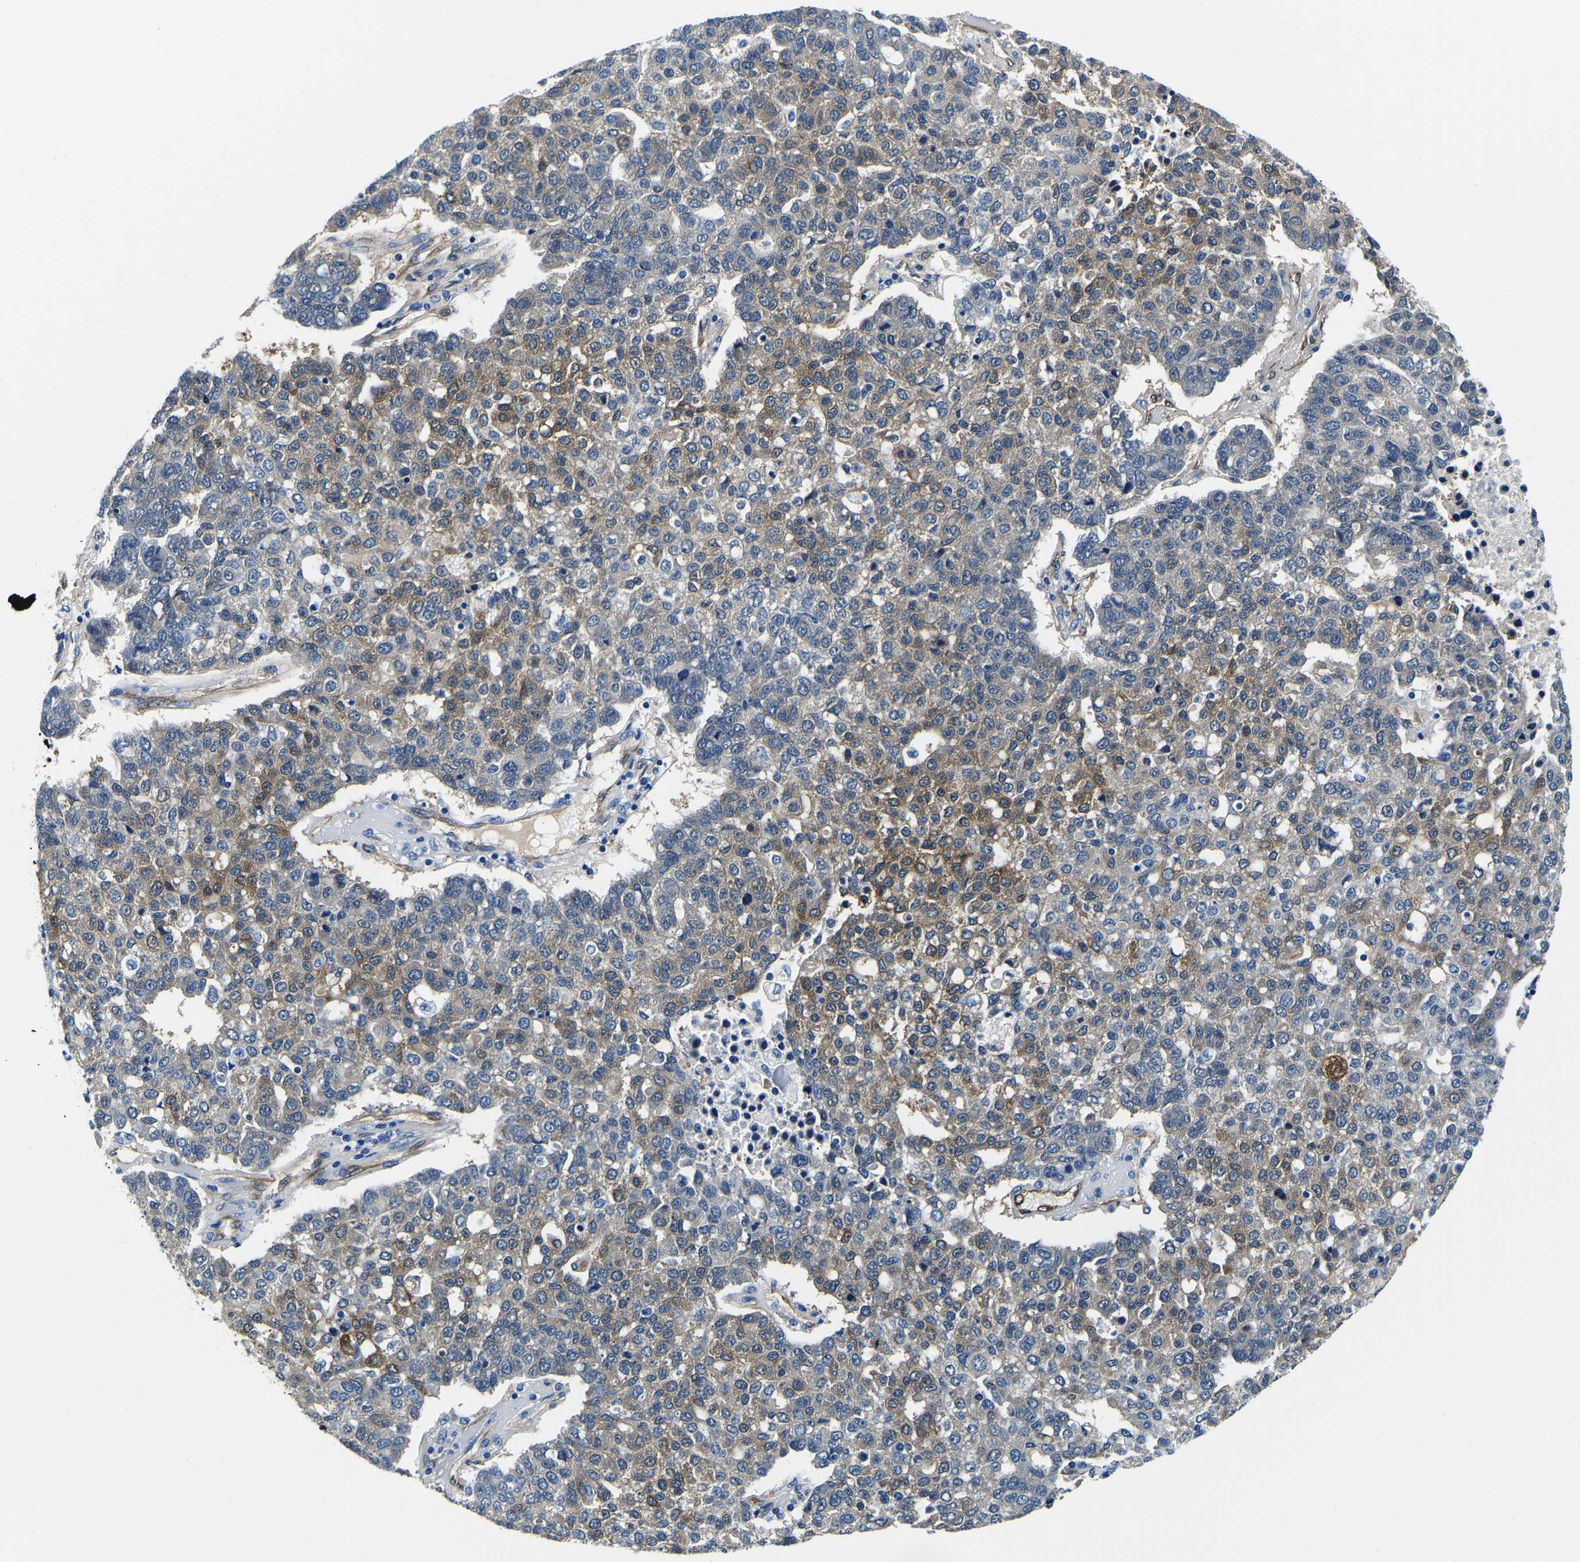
{"staining": {"intensity": "weak", "quantity": "25%-75%", "location": "cytoplasmic/membranous"}, "tissue": "pancreatic cancer", "cell_type": "Tumor cells", "image_type": "cancer", "snomed": [{"axis": "morphology", "description": "Adenocarcinoma, NOS"}, {"axis": "topography", "description": "Pancreas"}], "caption": "Weak cytoplasmic/membranous protein staining is present in approximately 25%-75% of tumor cells in pancreatic cancer (adenocarcinoma).", "gene": "S100A13", "patient": {"sex": "female", "age": 61}}